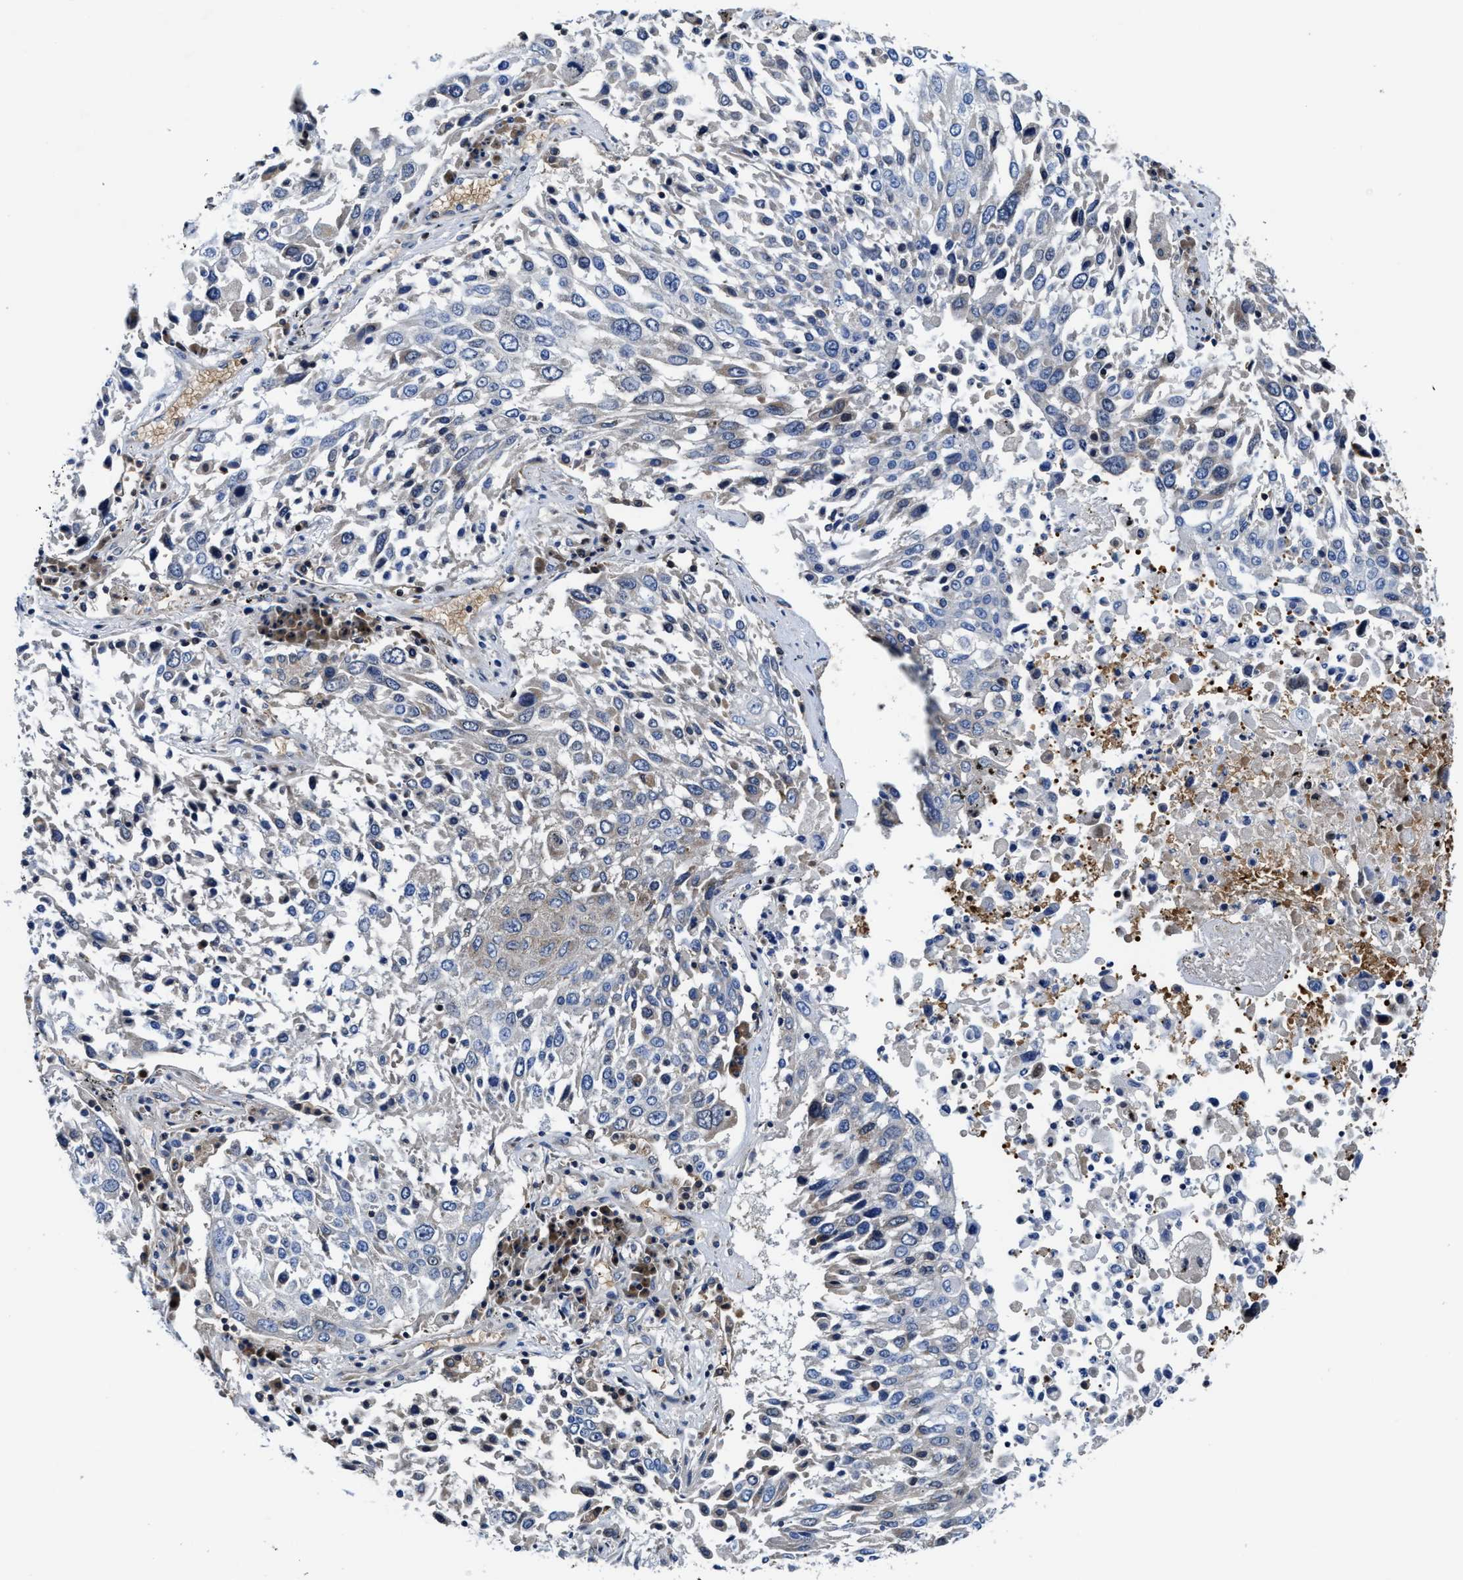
{"staining": {"intensity": "negative", "quantity": "none", "location": "none"}, "tissue": "lung cancer", "cell_type": "Tumor cells", "image_type": "cancer", "snomed": [{"axis": "morphology", "description": "Squamous cell carcinoma, NOS"}, {"axis": "topography", "description": "Lung"}], "caption": "The micrograph shows no staining of tumor cells in lung cancer (squamous cell carcinoma). (Immunohistochemistry, brightfield microscopy, high magnification).", "gene": "PHLPP1", "patient": {"sex": "male", "age": 65}}